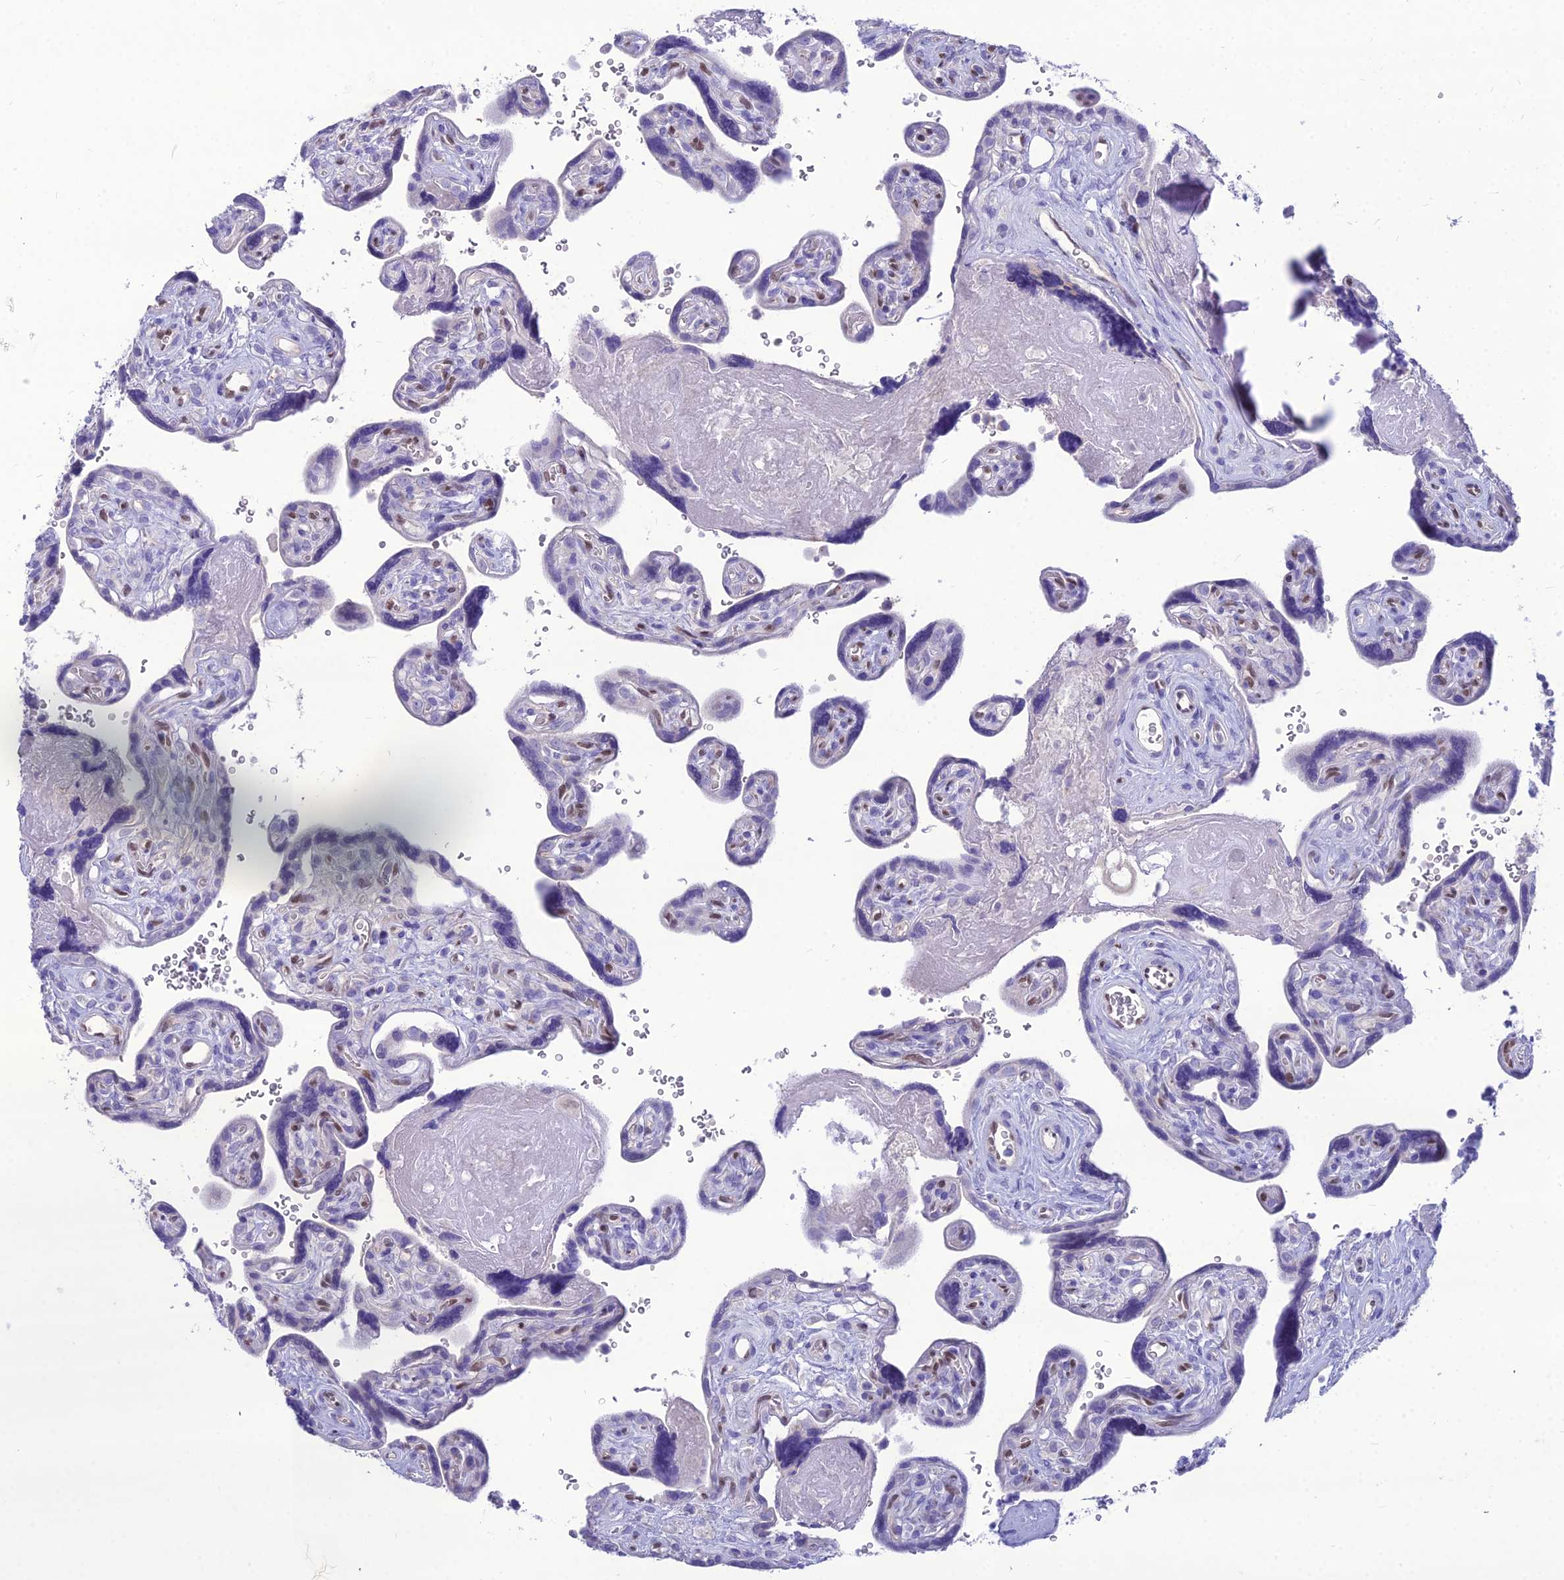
{"staining": {"intensity": "negative", "quantity": "none", "location": "none"}, "tissue": "placenta", "cell_type": "Trophoblastic cells", "image_type": "normal", "snomed": [{"axis": "morphology", "description": "Normal tissue, NOS"}, {"axis": "topography", "description": "Placenta"}], "caption": "Photomicrograph shows no significant protein staining in trophoblastic cells of normal placenta.", "gene": "NOVA2", "patient": {"sex": "female", "age": 39}}